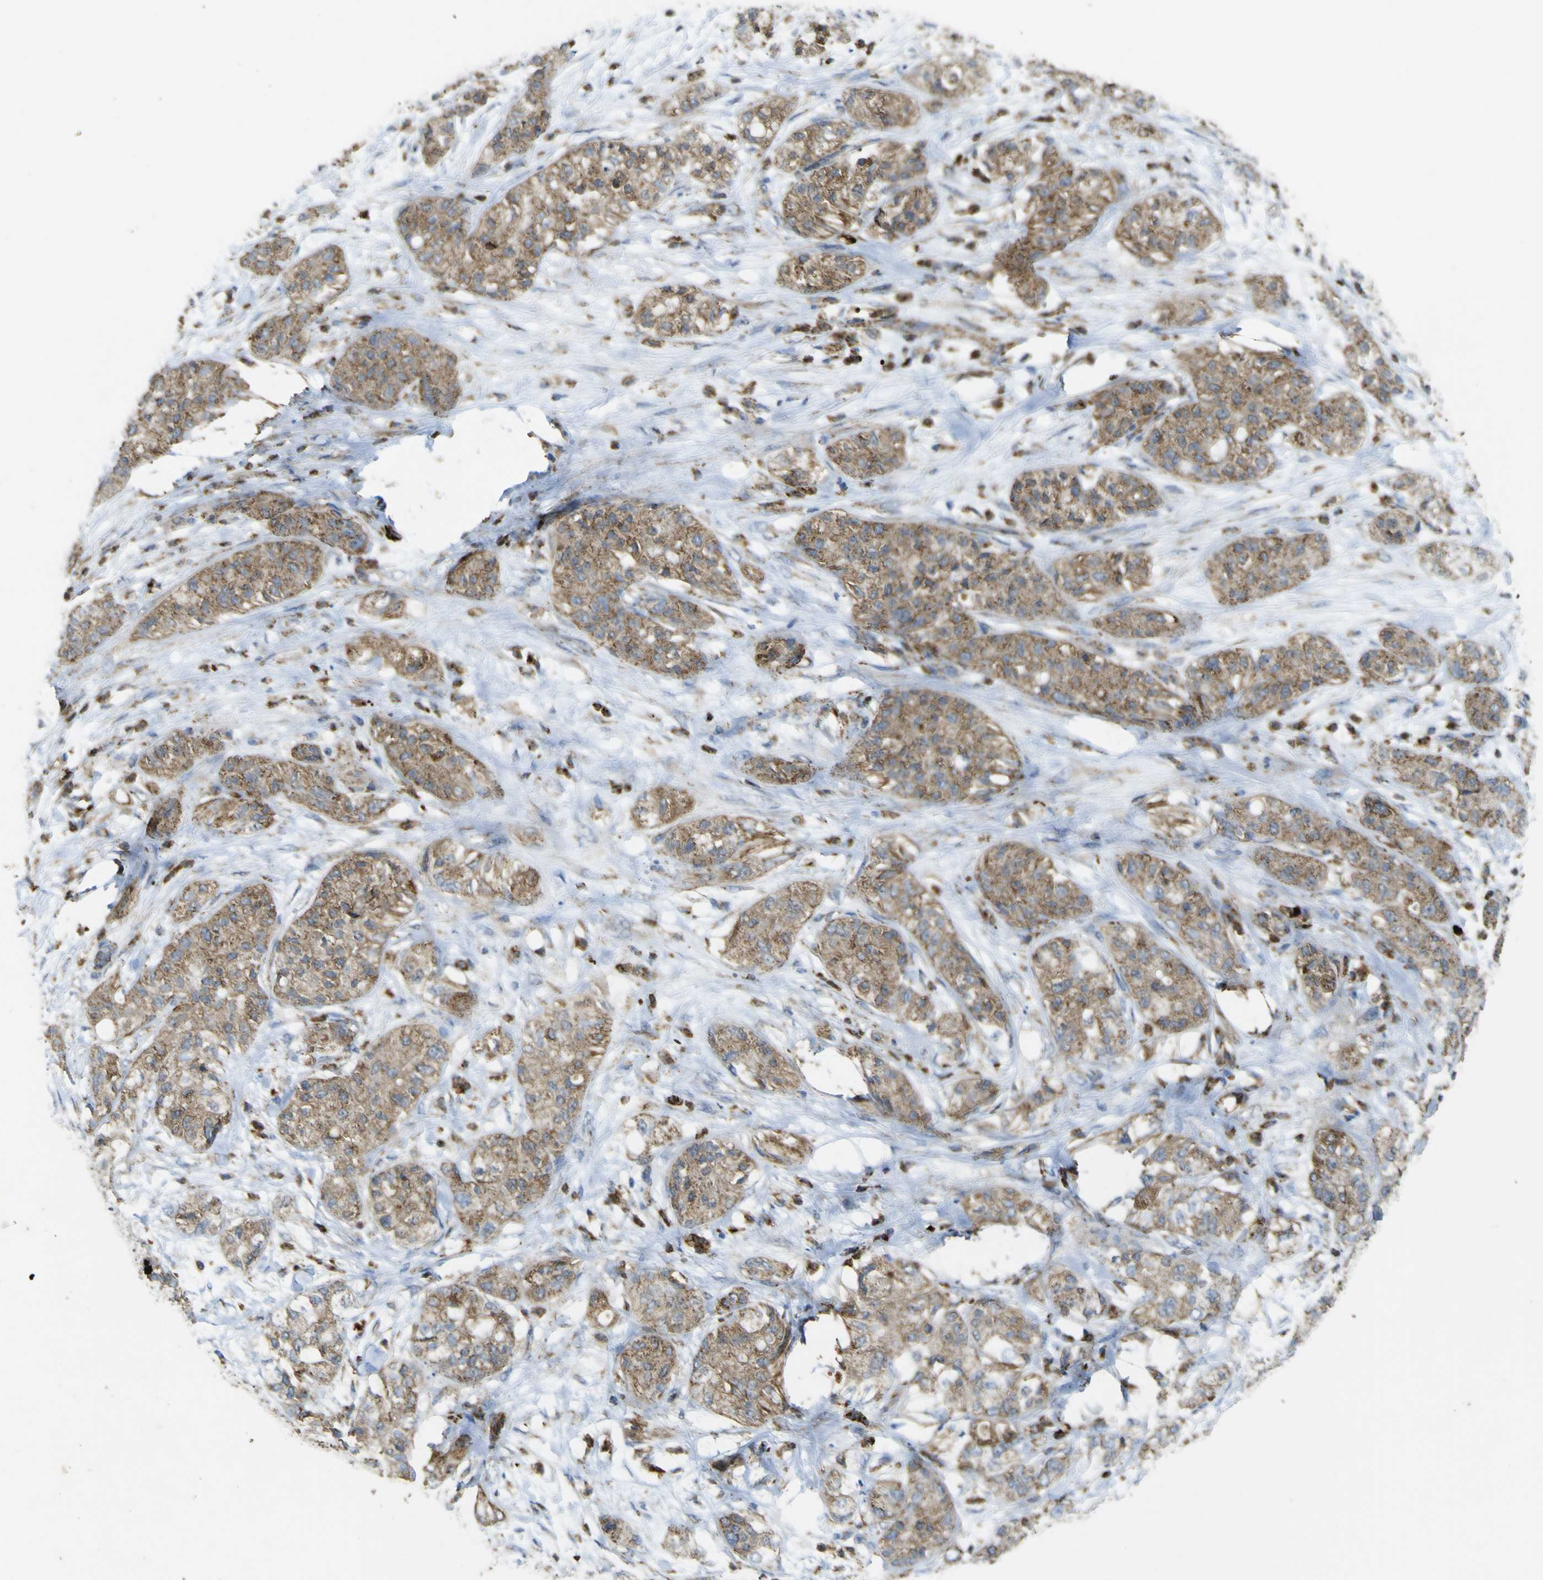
{"staining": {"intensity": "moderate", "quantity": ">75%", "location": "cytoplasmic/membranous"}, "tissue": "pancreatic cancer", "cell_type": "Tumor cells", "image_type": "cancer", "snomed": [{"axis": "morphology", "description": "Adenocarcinoma, NOS"}, {"axis": "topography", "description": "Pancreas"}], "caption": "Immunohistochemical staining of human pancreatic cancer exhibits medium levels of moderate cytoplasmic/membranous staining in approximately >75% of tumor cells.", "gene": "ACSL3", "patient": {"sex": "female", "age": 78}}